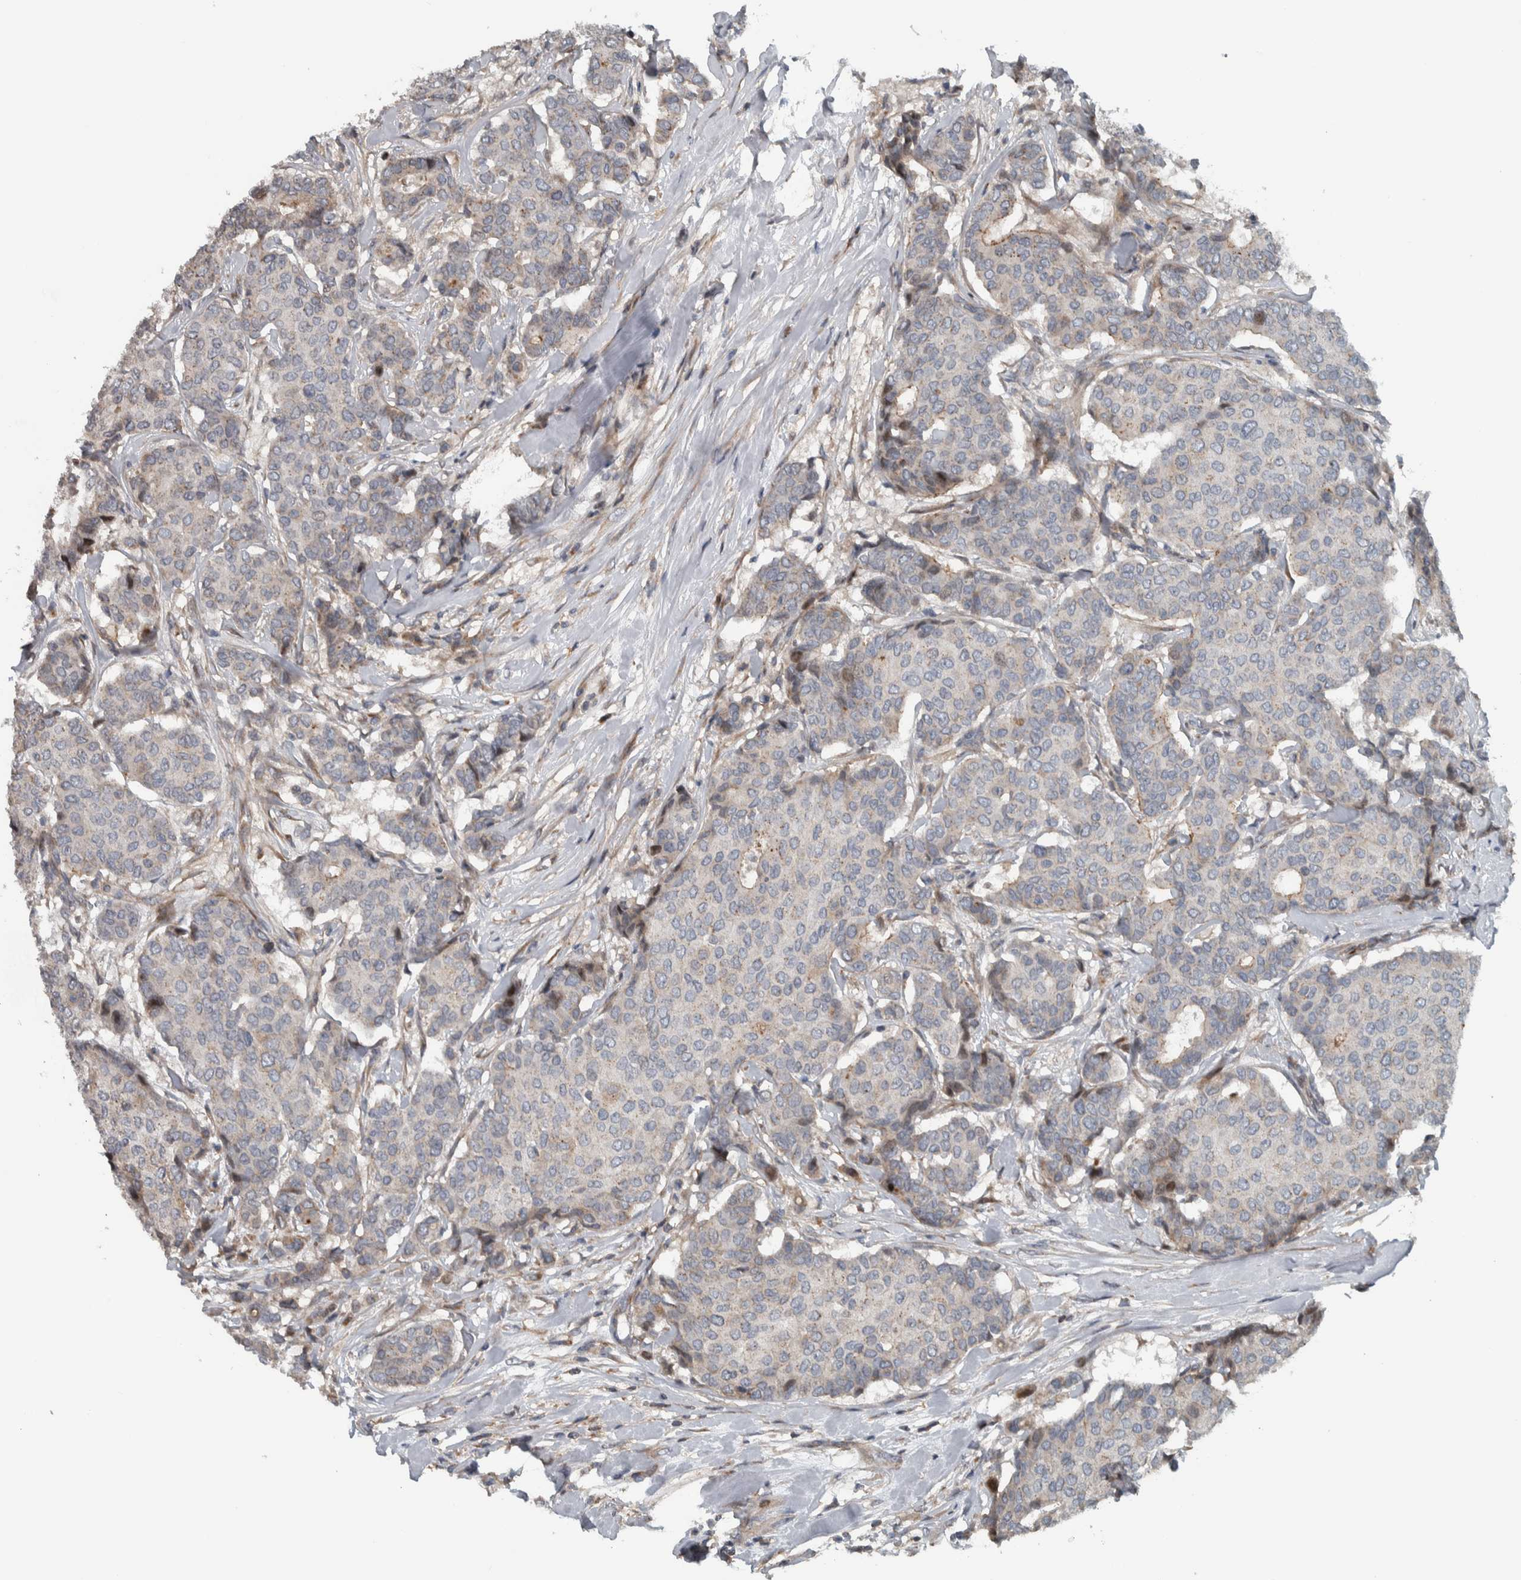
{"staining": {"intensity": "negative", "quantity": "none", "location": "none"}, "tissue": "breast cancer", "cell_type": "Tumor cells", "image_type": "cancer", "snomed": [{"axis": "morphology", "description": "Duct carcinoma"}, {"axis": "topography", "description": "Breast"}], "caption": "DAB (3,3'-diaminobenzidine) immunohistochemical staining of breast invasive ductal carcinoma shows no significant expression in tumor cells. Brightfield microscopy of immunohistochemistry stained with DAB (brown) and hematoxylin (blue), captured at high magnification.", "gene": "BAIAP2L1", "patient": {"sex": "female", "age": 75}}